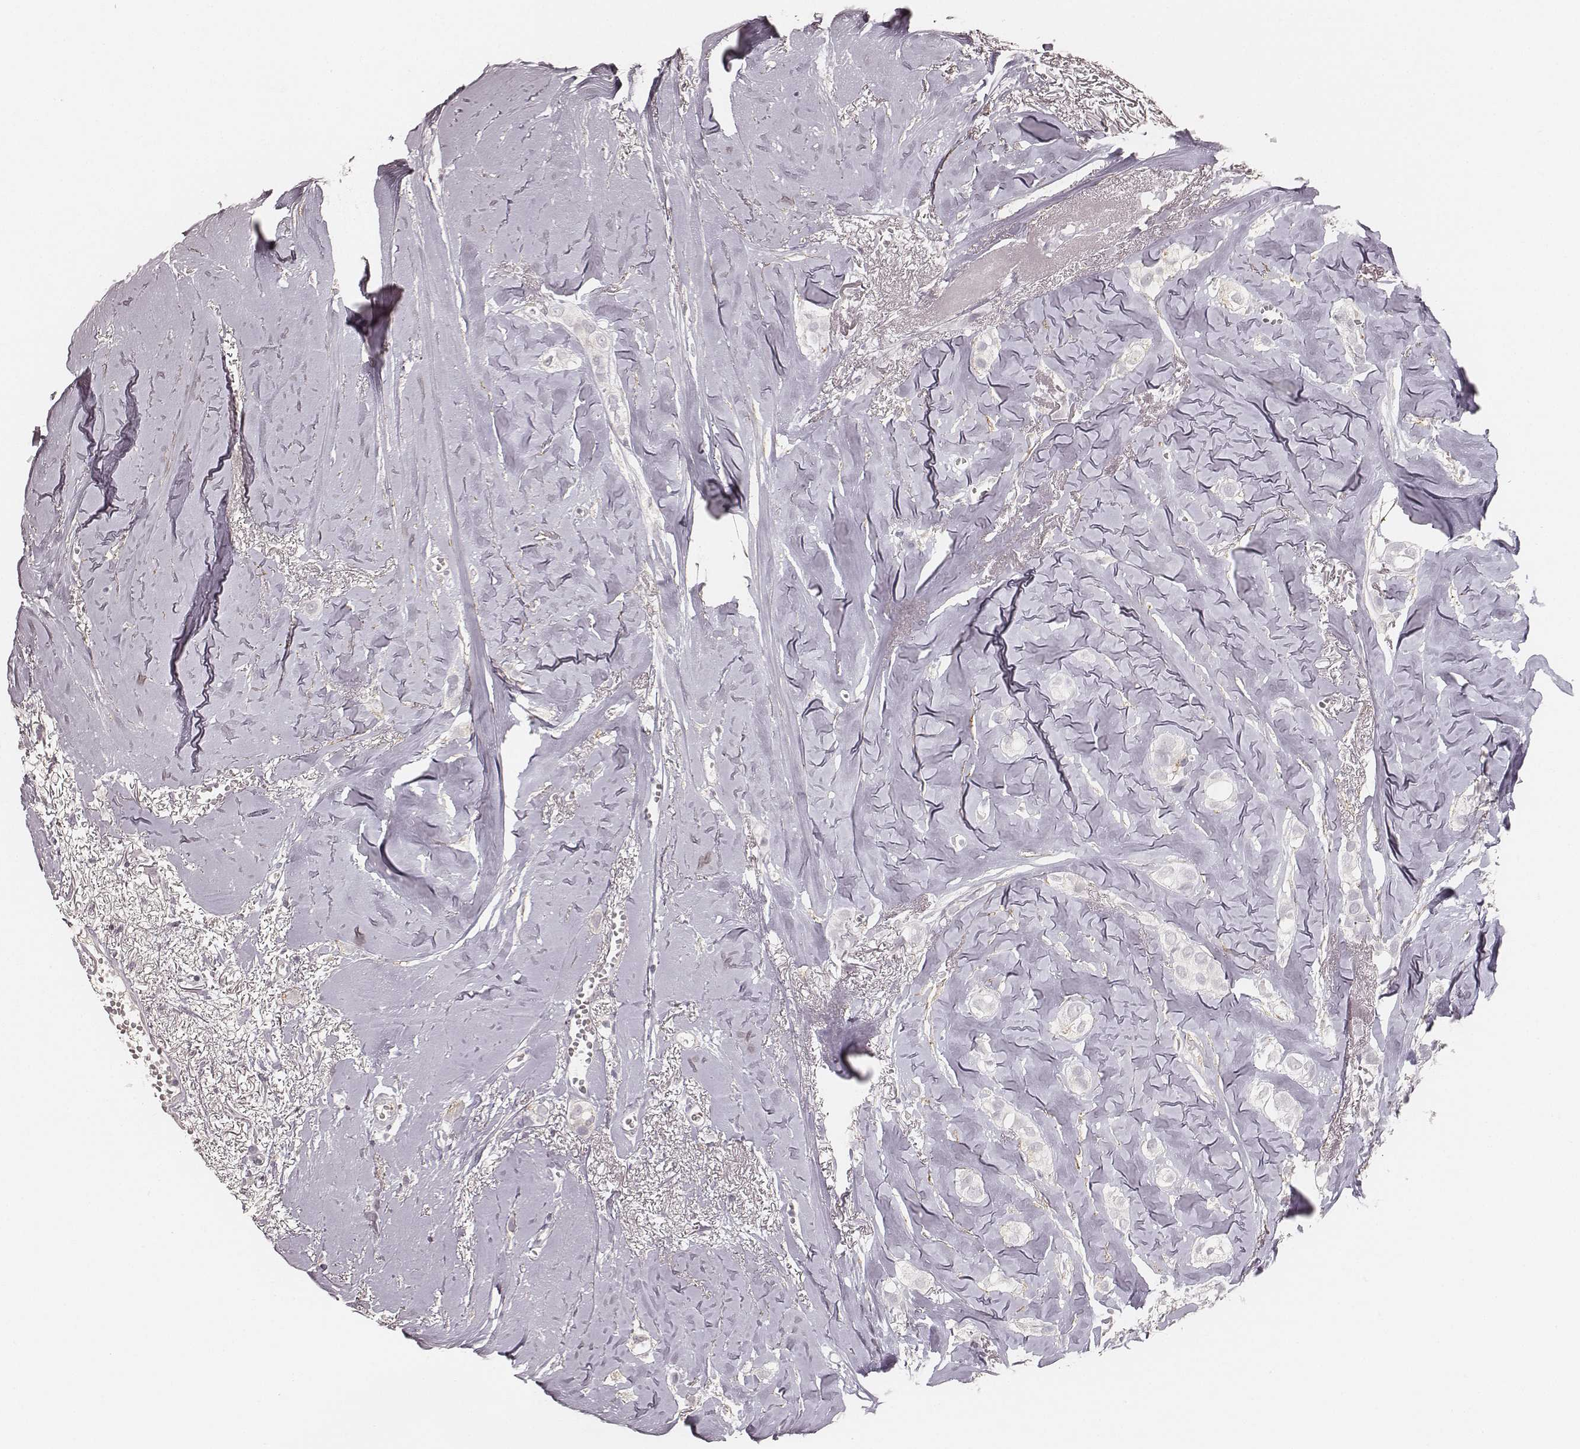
{"staining": {"intensity": "negative", "quantity": "none", "location": "none"}, "tissue": "breast cancer", "cell_type": "Tumor cells", "image_type": "cancer", "snomed": [{"axis": "morphology", "description": "Duct carcinoma"}, {"axis": "topography", "description": "Breast"}], "caption": "Human breast cancer stained for a protein using IHC demonstrates no expression in tumor cells.", "gene": "MADCAM1", "patient": {"sex": "female", "age": 85}}